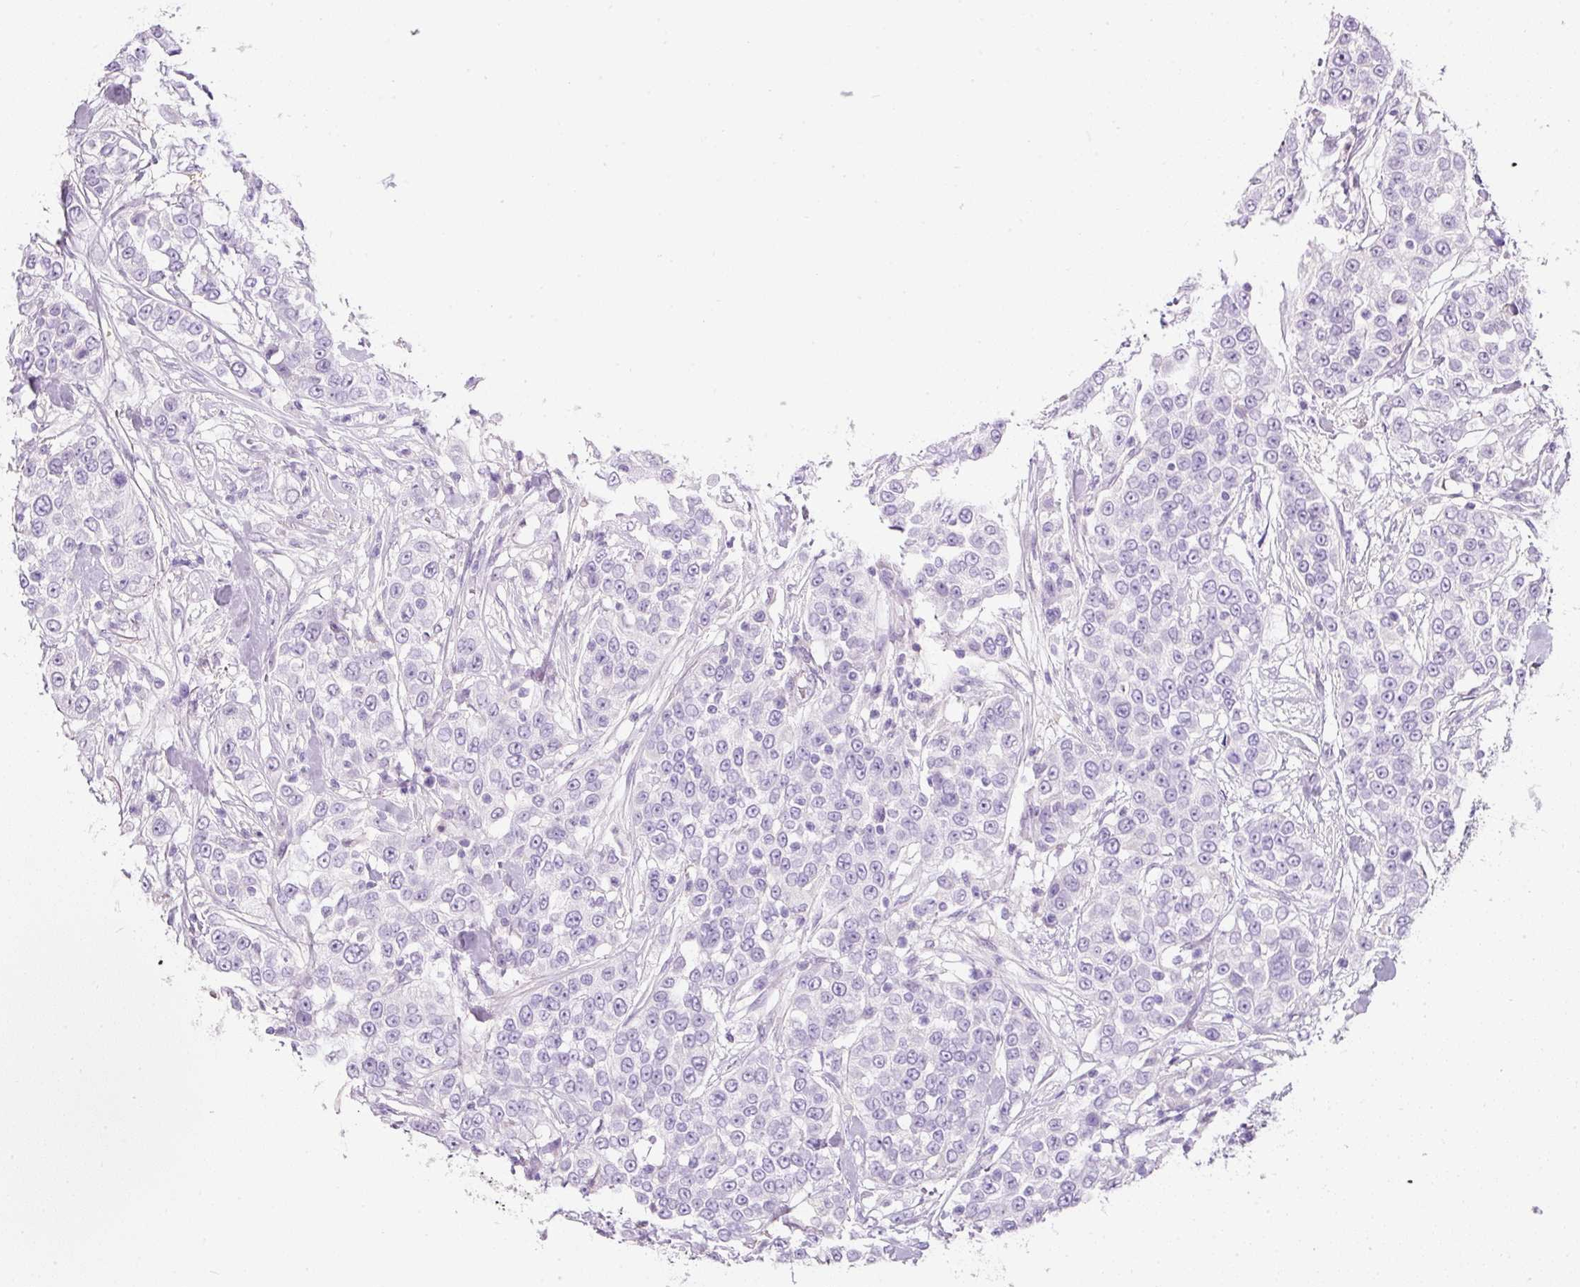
{"staining": {"intensity": "negative", "quantity": "none", "location": "none"}, "tissue": "urothelial cancer", "cell_type": "Tumor cells", "image_type": "cancer", "snomed": [{"axis": "morphology", "description": "Urothelial carcinoma, High grade"}, {"axis": "topography", "description": "Urinary bladder"}], "caption": "This is an immunohistochemistry (IHC) photomicrograph of urothelial carcinoma (high-grade). There is no expression in tumor cells.", "gene": "DNM1", "patient": {"sex": "female", "age": 80}}